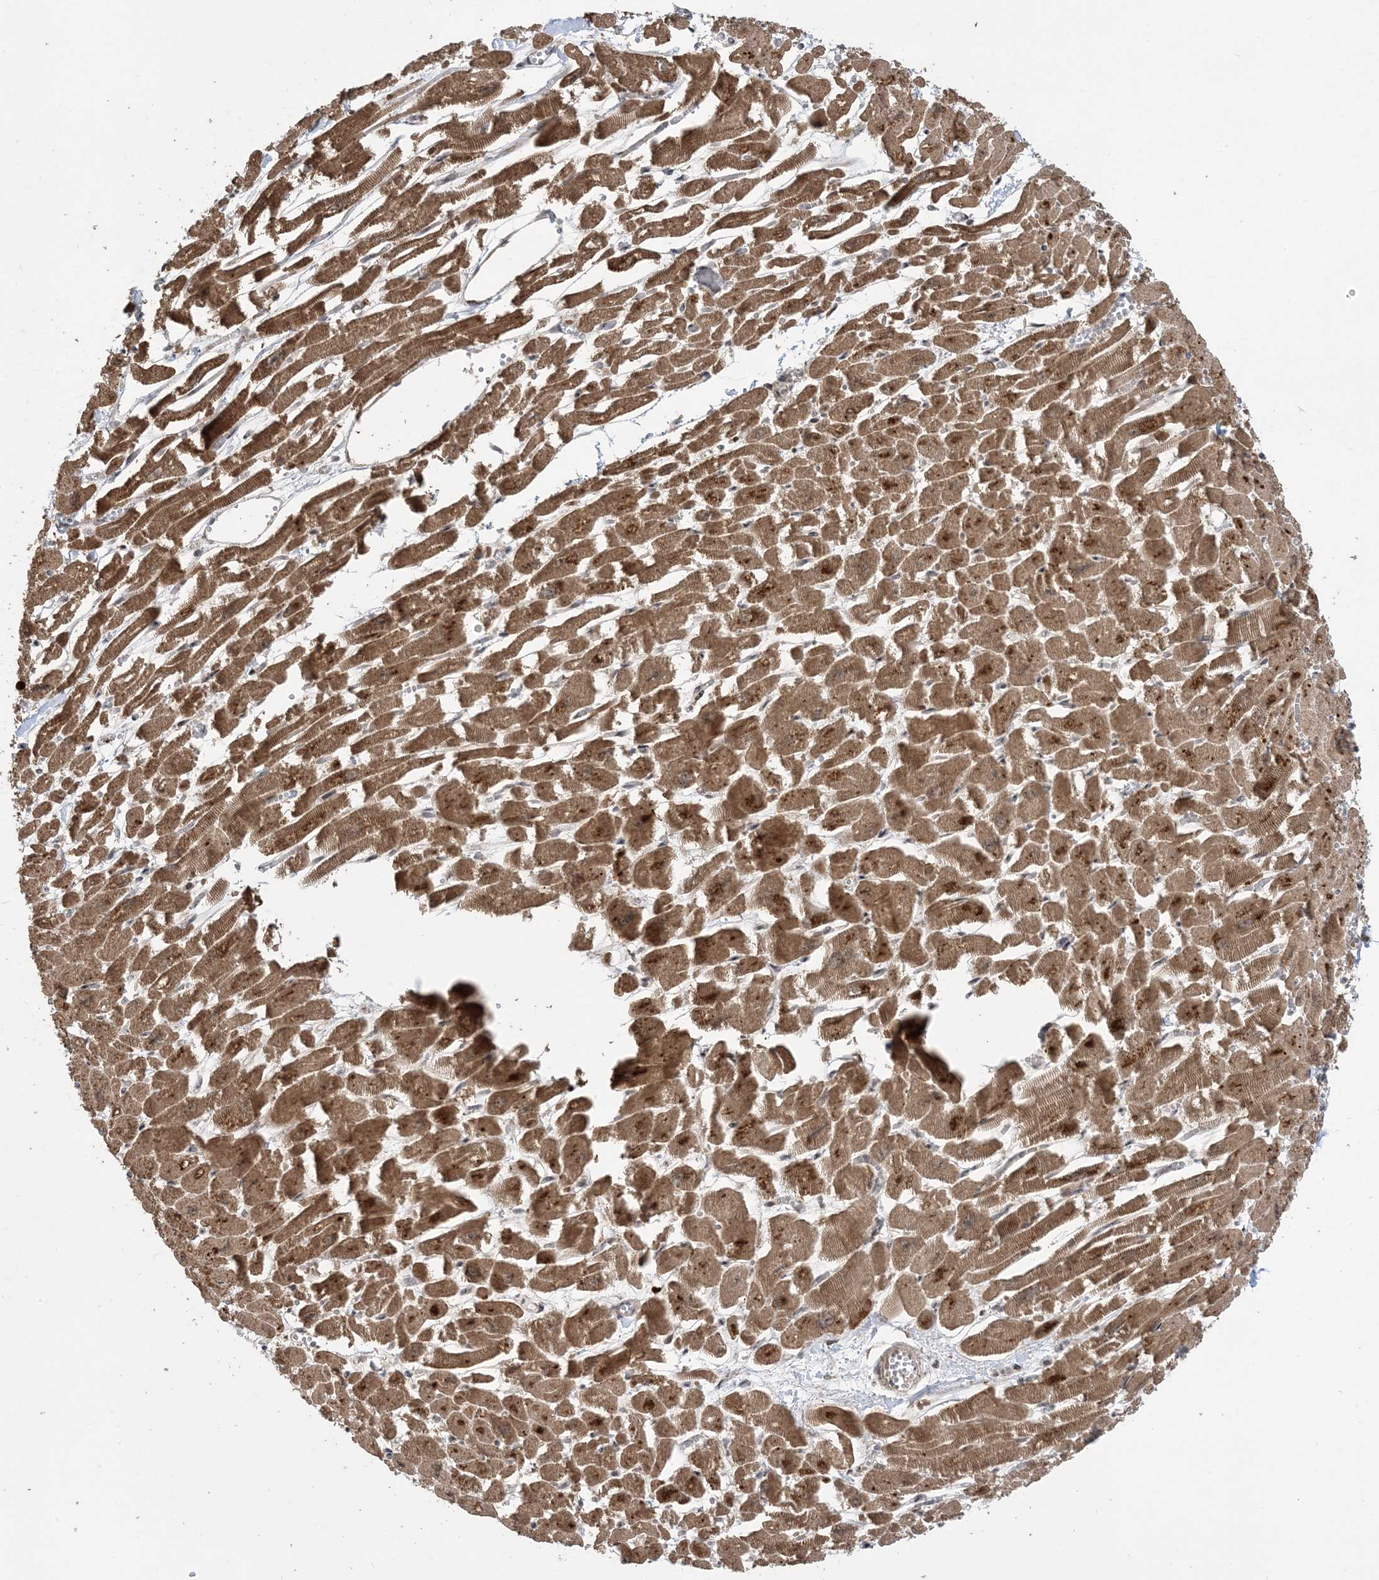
{"staining": {"intensity": "moderate", "quantity": ">75%", "location": "cytoplasmic/membranous"}, "tissue": "heart muscle", "cell_type": "Cardiomyocytes", "image_type": "normal", "snomed": [{"axis": "morphology", "description": "Normal tissue, NOS"}, {"axis": "topography", "description": "Heart"}], "caption": "Immunohistochemical staining of normal heart muscle shows medium levels of moderate cytoplasmic/membranous positivity in approximately >75% of cardiomyocytes. The staining is performed using DAB (3,3'-diaminobenzidine) brown chromogen to label protein expression. The nuclei are counter-stained blue using hematoxylin.", "gene": "FAM9B", "patient": {"sex": "male", "age": 54}}